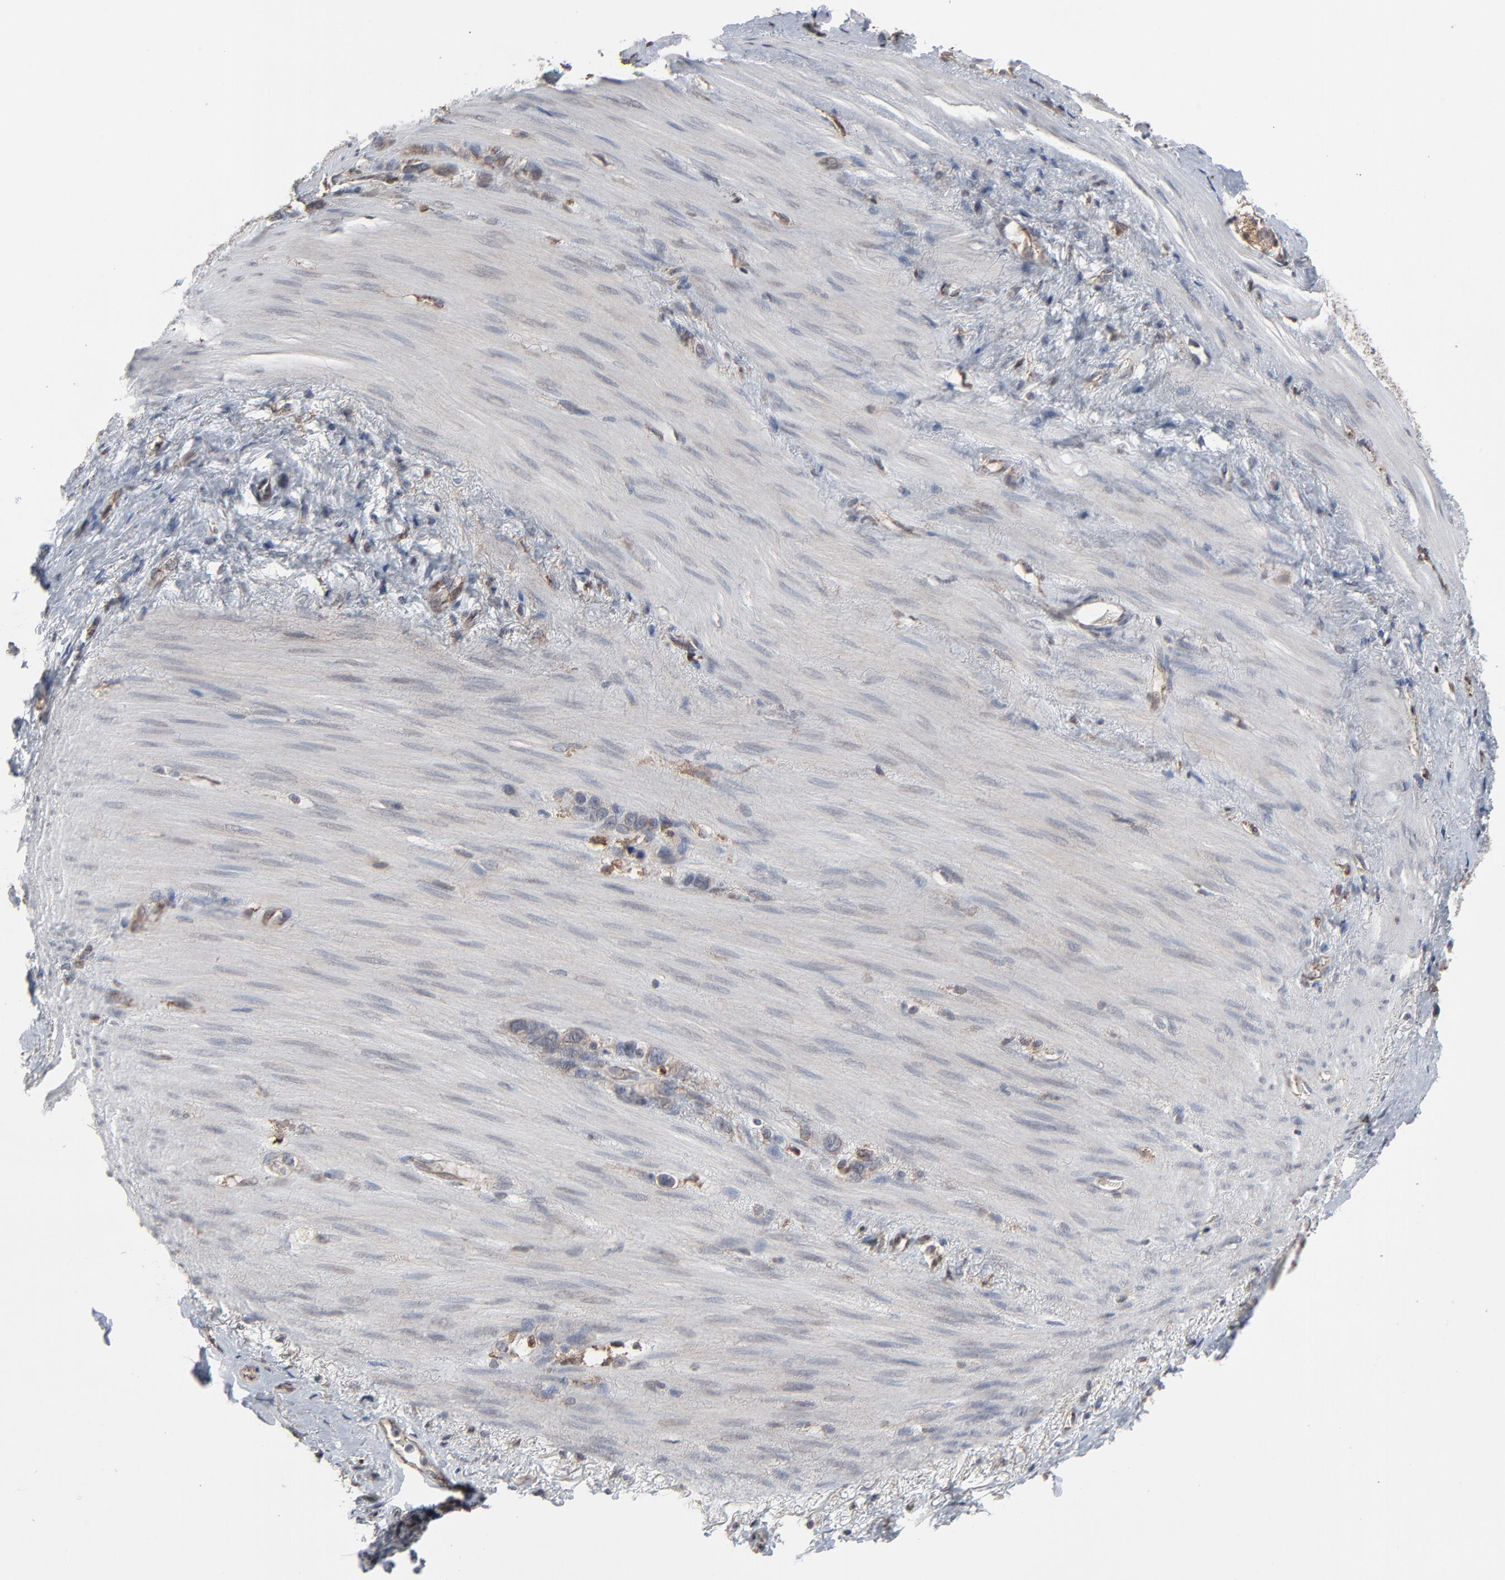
{"staining": {"intensity": "weak", "quantity": ">75%", "location": "cytoplasmic/membranous"}, "tissue": "stomach cancer", "cell_type": "Tumor cells", "image_type": "cancer", "snomed": [{"axis": "morphology", "description": "Normal tissue, NOS"}, {"axis": "morphology", "description": "Adenocarcinoma, NOS"}, {"axis": "morphology", "description": "Adenocarcinoma, High grade"}, {"axis": "topography", "description": "Stomach, upper"}, {"axis": "topography", "description": "Stomach"}], "caption": "Immunohistochemical staining of adenocarcinoma (high-grade) (stomach) displays weak cytoplasmic/membranous protein expression in approximately >75% of tumor cells.", "gene": "CTNND1", "patient": {"sex": "female", "age": 65}}